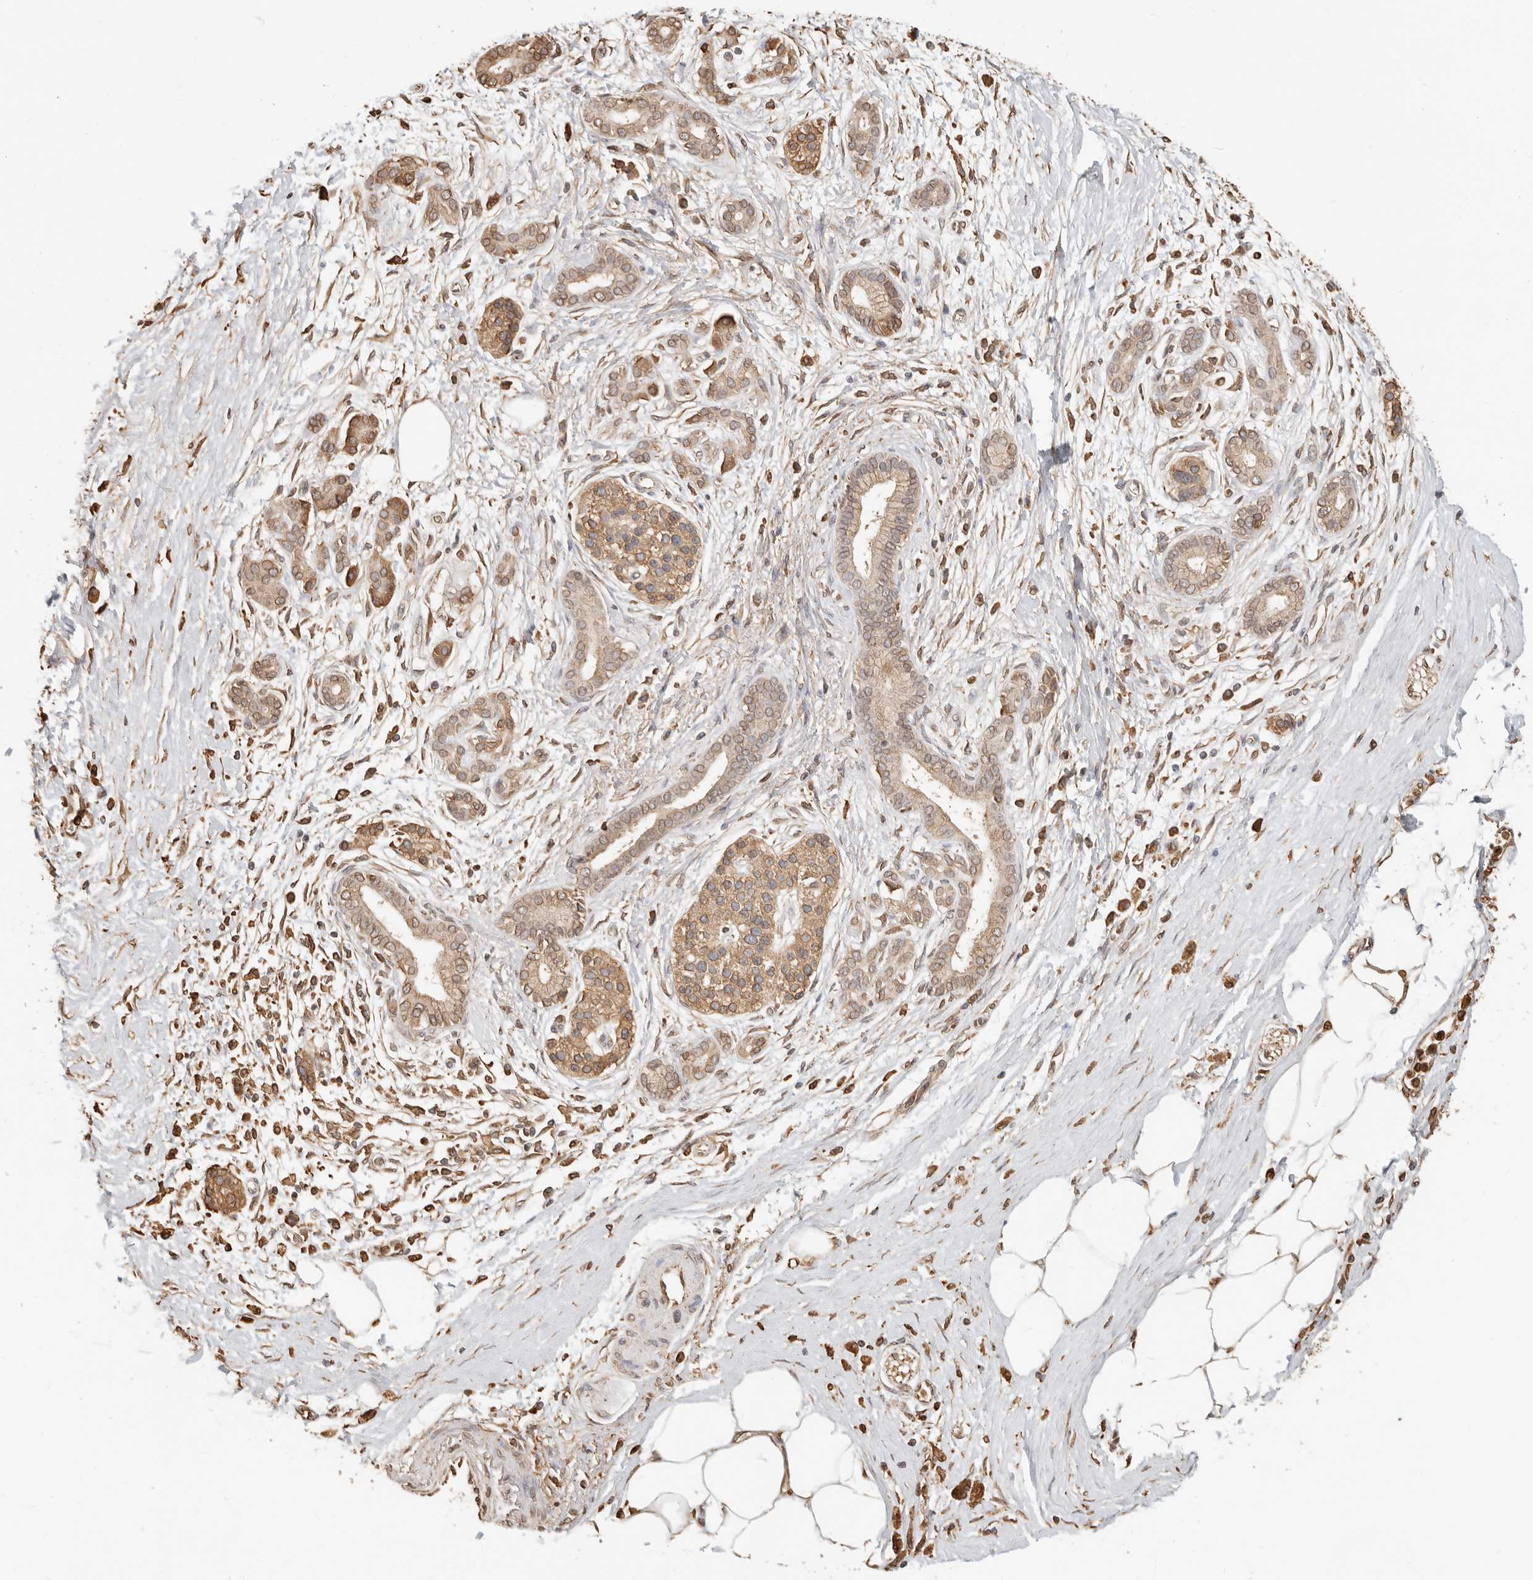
{"staining": {"intensity": "moderate", "quantity": ">75%", "location": "cytoplasmic/membranous"}, "tissue": "pancreatic cancer", "cell_type": "Tumor cells", "image_type": "cancer", "snomed": [{"axis": "morphology", "description": "Adenocarcinoma, NOS"}, {"axis": "topography", "description": "Pancreas"}], "caption": "The immunohistochemical stain shows moderate cytoplasmic/membranous expression in tumor cells of pancreatic cancer (adenocarcinoma) tissue.", "gene": "ARHGEF10L", "patient": {"sex": "male", "age": 58}}